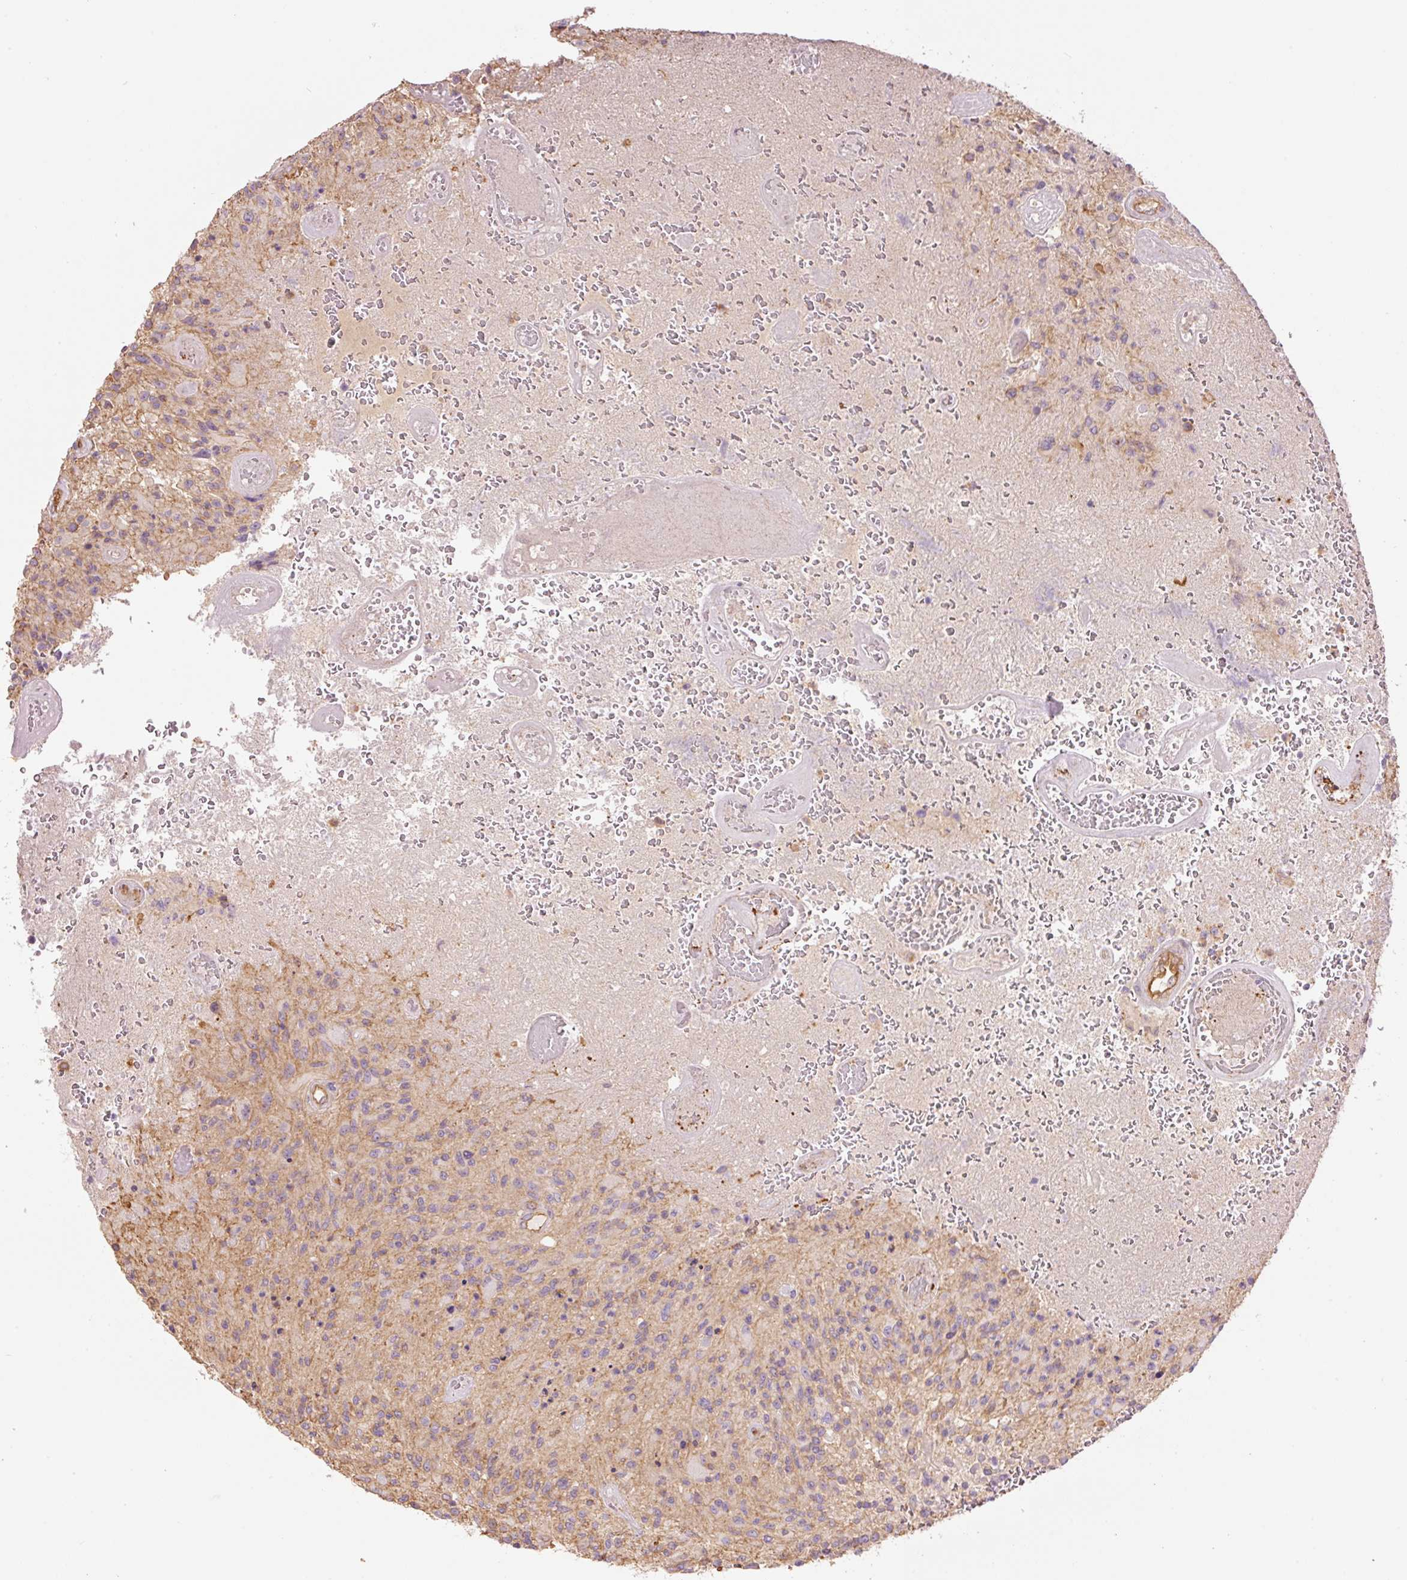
{"staining": {"intensity": "weak", "quantity": "<25%", "location": "cytoplasmic/membranous"}, "tissue": "glioma", "cell_type": "Tumor cells", "image_type": "cancer", "snomed": [{"axis": "morphology", "description": "Normal tissue, NOS"}, {"axis": "morphology", "description": "Glioma, malignant, High grade"}, {"axis": "topography", "description": "Cerebral cortex"}], "caption": "Micrograph shows no protein staining in tumor cells of glioma tissue.", "gene": "PPP1R1B", "patient": {"sex": "male", "age": 56}}